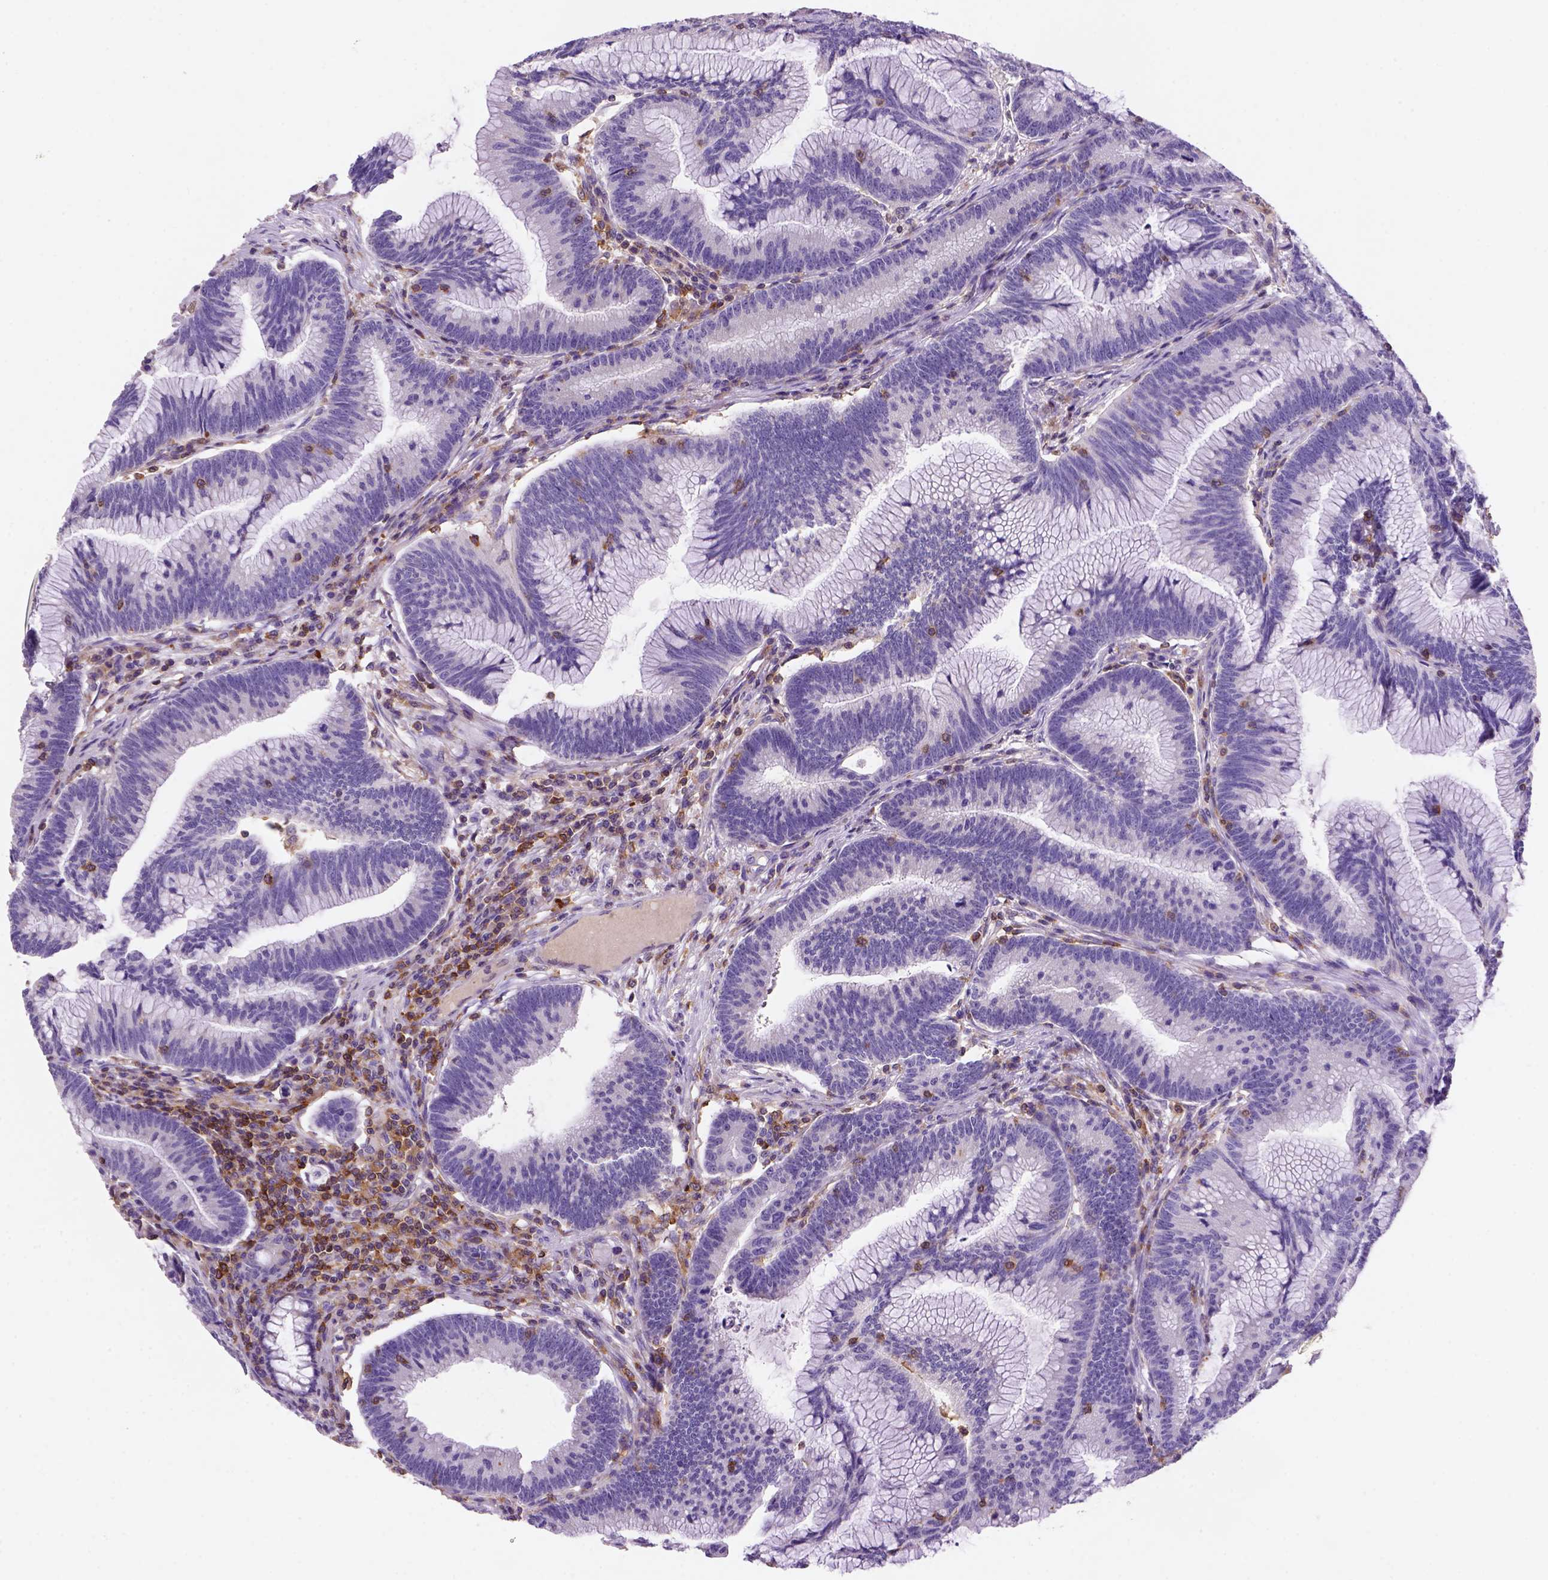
{"staining": {"intensity": "negative", "quantity": "none", "location": "none"}, "tissue": "colorectal cancer", "cell_type": "Tumor cells", "image_type": "cancer", "snomed": [{"axis": "morphology", "description": "Adenocarcinoma, NOS"}, {"axis": "topography", "description": "Colon"}], "caption": "An image of human adenocarcinoma (colorectal) is negative for staining in tumor cells.", "gene": "INPP5D", "patient": {"sex": "female", "age": 78}}